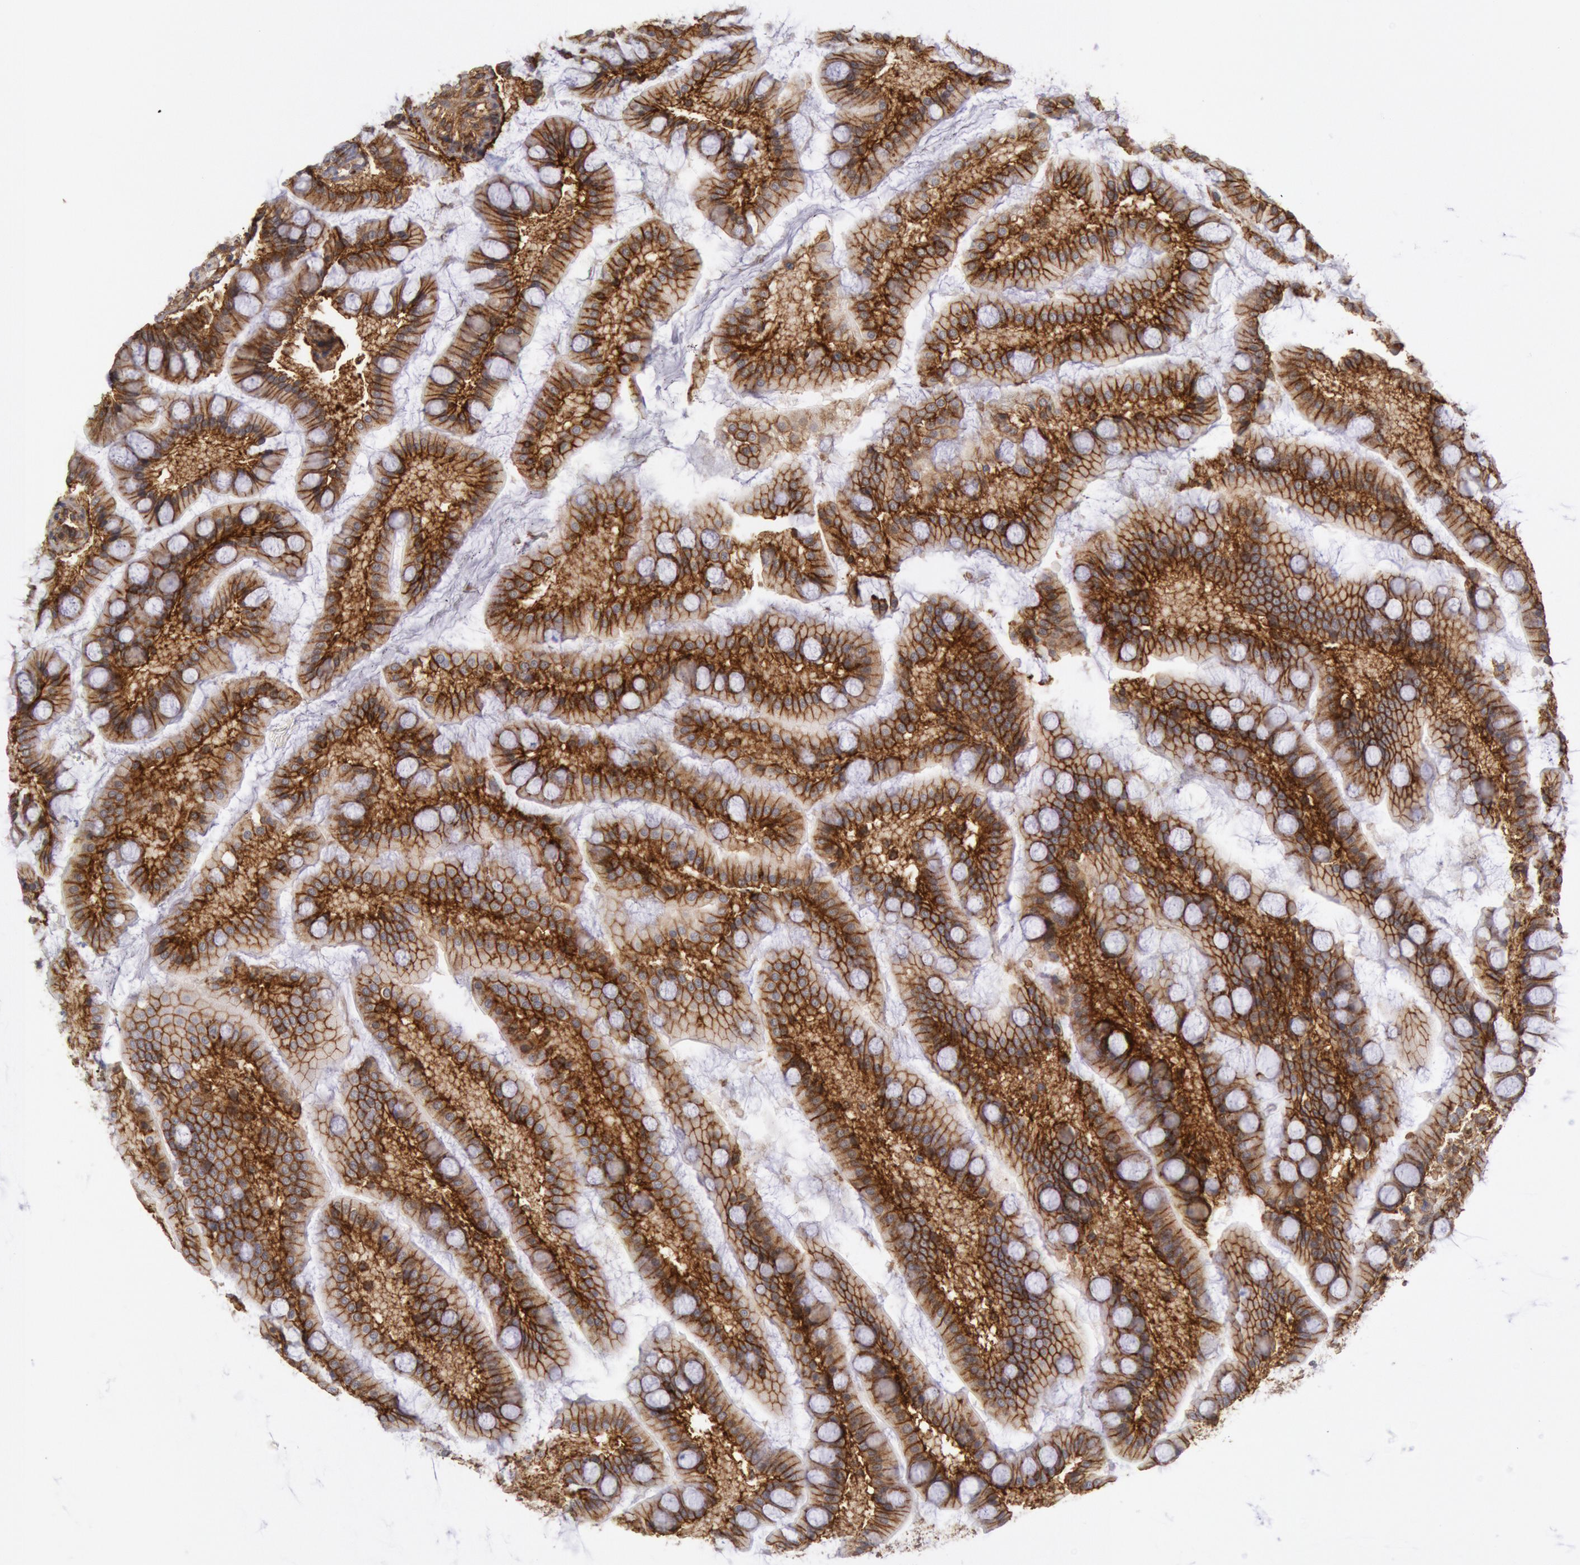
{"staining": {"intensity": "strong", "quantity": ">75%", "location": "cytoplasmic/membranous"}, "tissue": "small intestine", "cell_type": "Glandular cells", "image_type": "normal", "snomed": [{"axis": "morphology", "description": "Normal tissue, NOS"}, {"axis": "topography", "description": "Small intestine"}], "caption": "Immunohistochemistry (IHC) staining of unremarkable small intestine, which exhibits high levels of strong cytoplasmic/membranous staining in approximately >75% of glandular cells indicating strong cytoplasmic/membranous protein positivity. The staining was performed using DAB (3,3'-diaminobenzidine) (brown) for protein detection and nuclei were counterstained in hematoxylin (blue).", "gene": "STX4", "patient": {"sex": "male", "age": 41}}